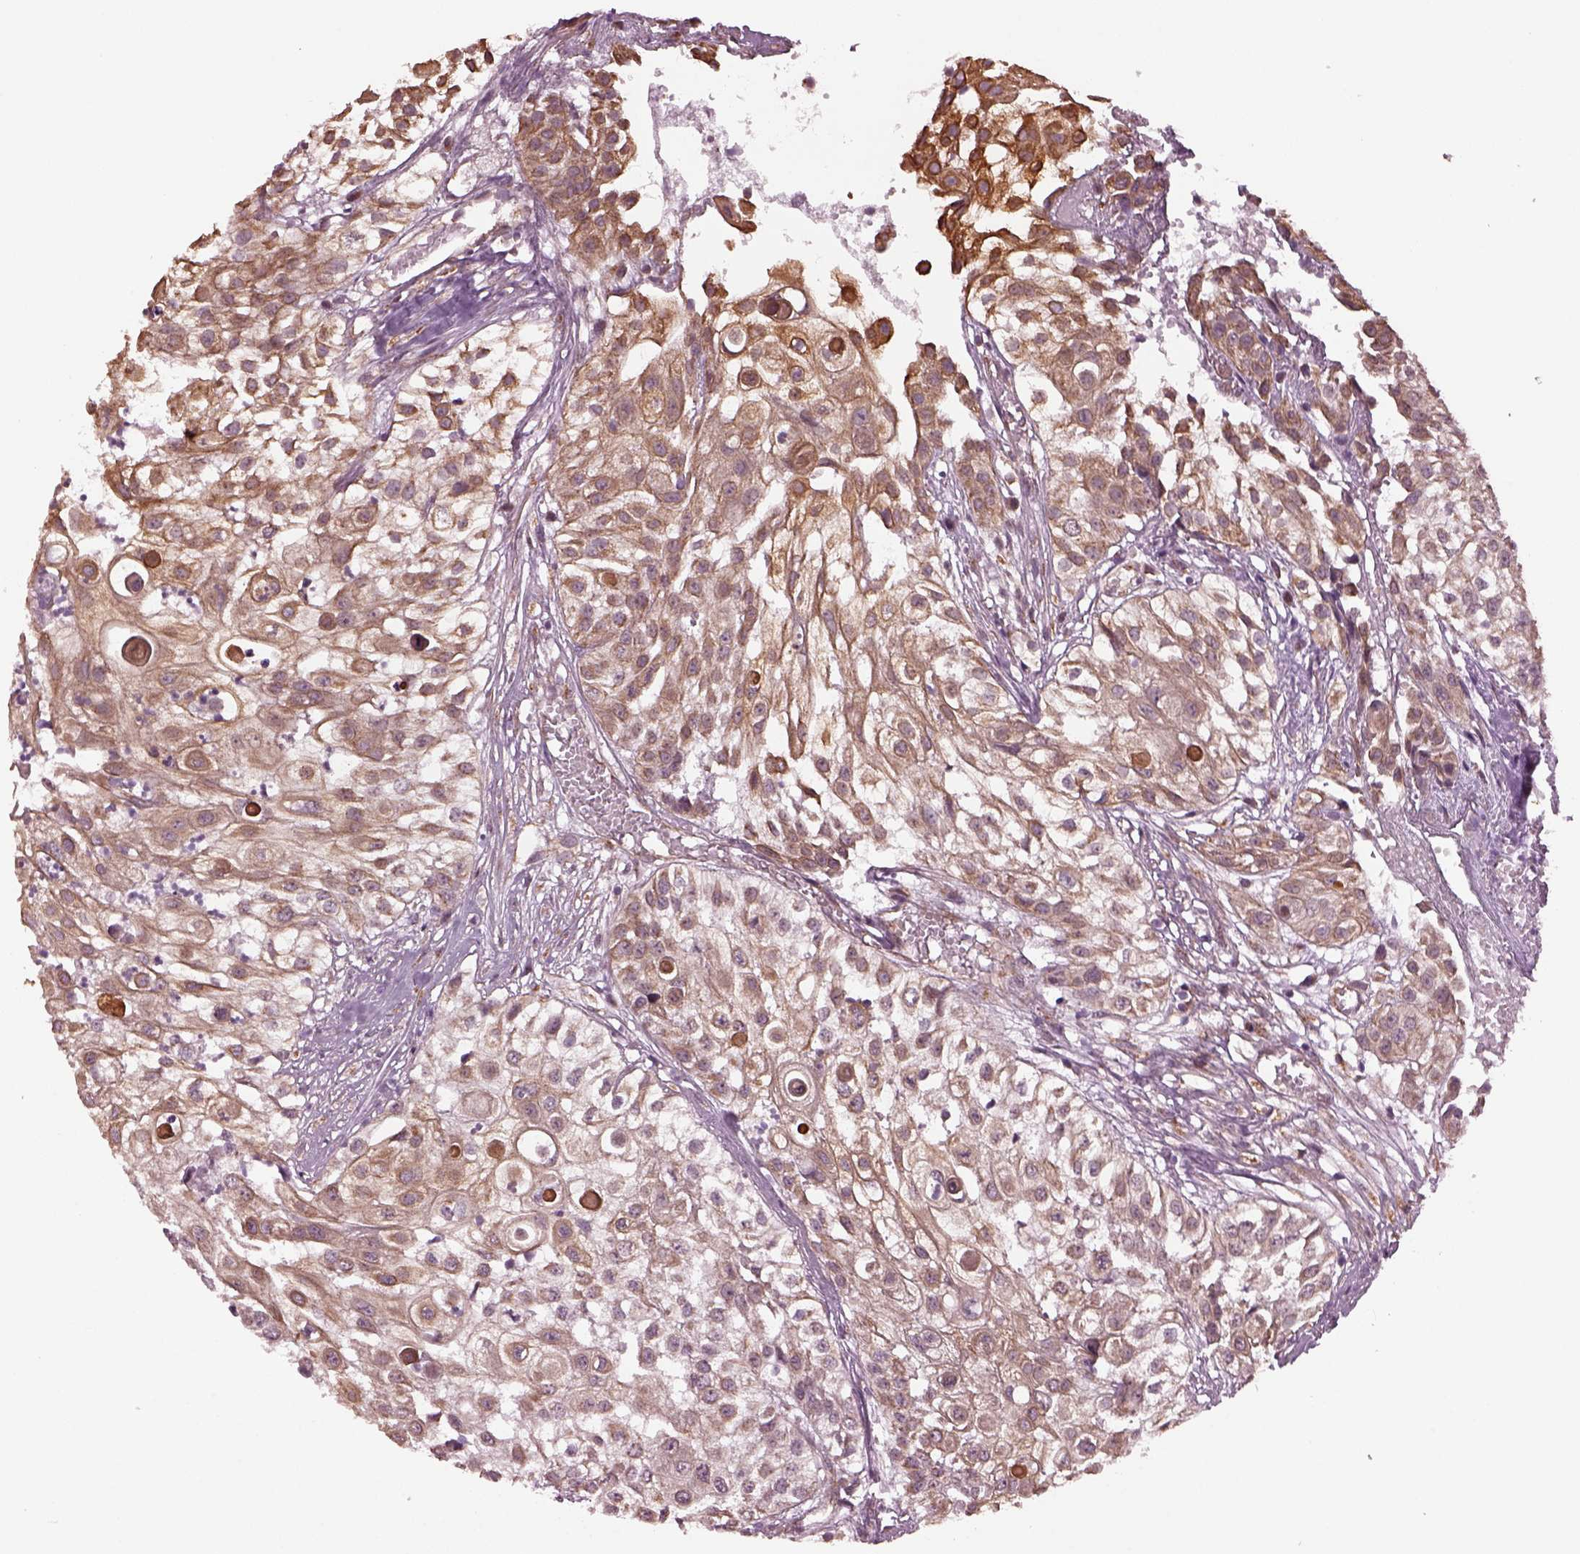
{"staining": {"intensity": "weak", "quantity": "25%-75%", "location": "cytoplasmic/membranous"}, "tissue": "urothelial cancer", "cell_type": "Tumor cells", "image_type": "cancer", "snomed": [{"axis": "morphology", "description": "Urothelial carcinoma, High grade"}, {"axis": "topography", "description": "Urinary bladder"}], "caption": "Human urothelial carcinoma (high-grade) stained for a protein (brown) displays weak cytoplasmic/membranous positive expression in about 25%-75% of tumor cells.", "gene": "RUFY3", "patient": {"sex": "female", "age": 79}}